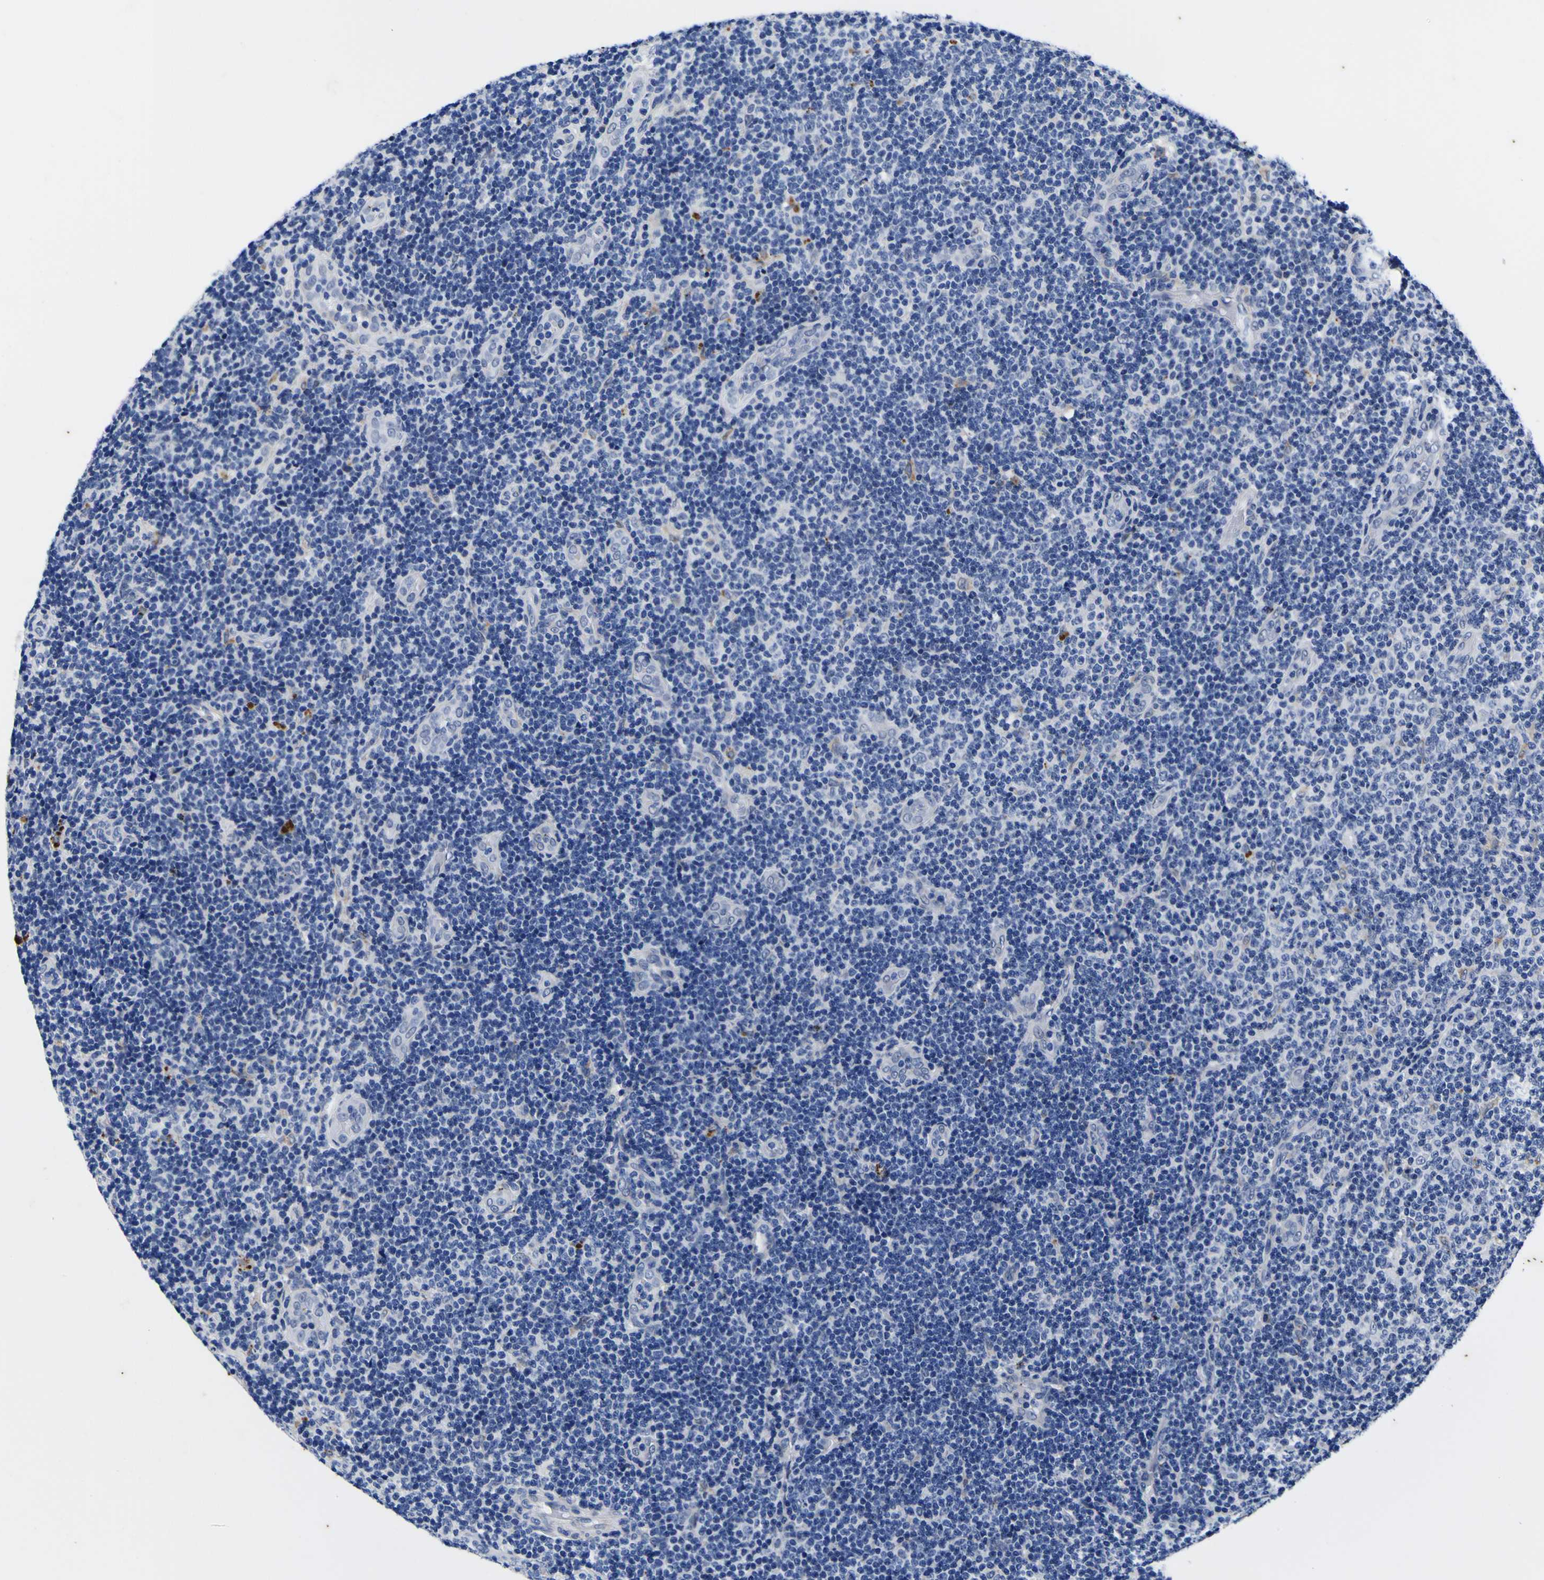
{"staining": {"intensity": "negative", "quantity": "none", "location": "none"}, "tissue": "lymphoma", "cell_type": "Tumor cells", "image_type": "cancer", "snomed": [{"axis": "morphology", "description": "Malignant lymphoma, non-Hodgkin's type, Low grade"}, {"axis": "topography", "description": "Lymph node"}], "caption": "The micrograph exhibits no staining of tumor cells in lymphoma. (Brightfield microscopy of DAB (3,3'-diaminobenzidine) IHC at high magnification).", "gene": "IGFLR1", "patient": {"sex": "male", "age": 83}}